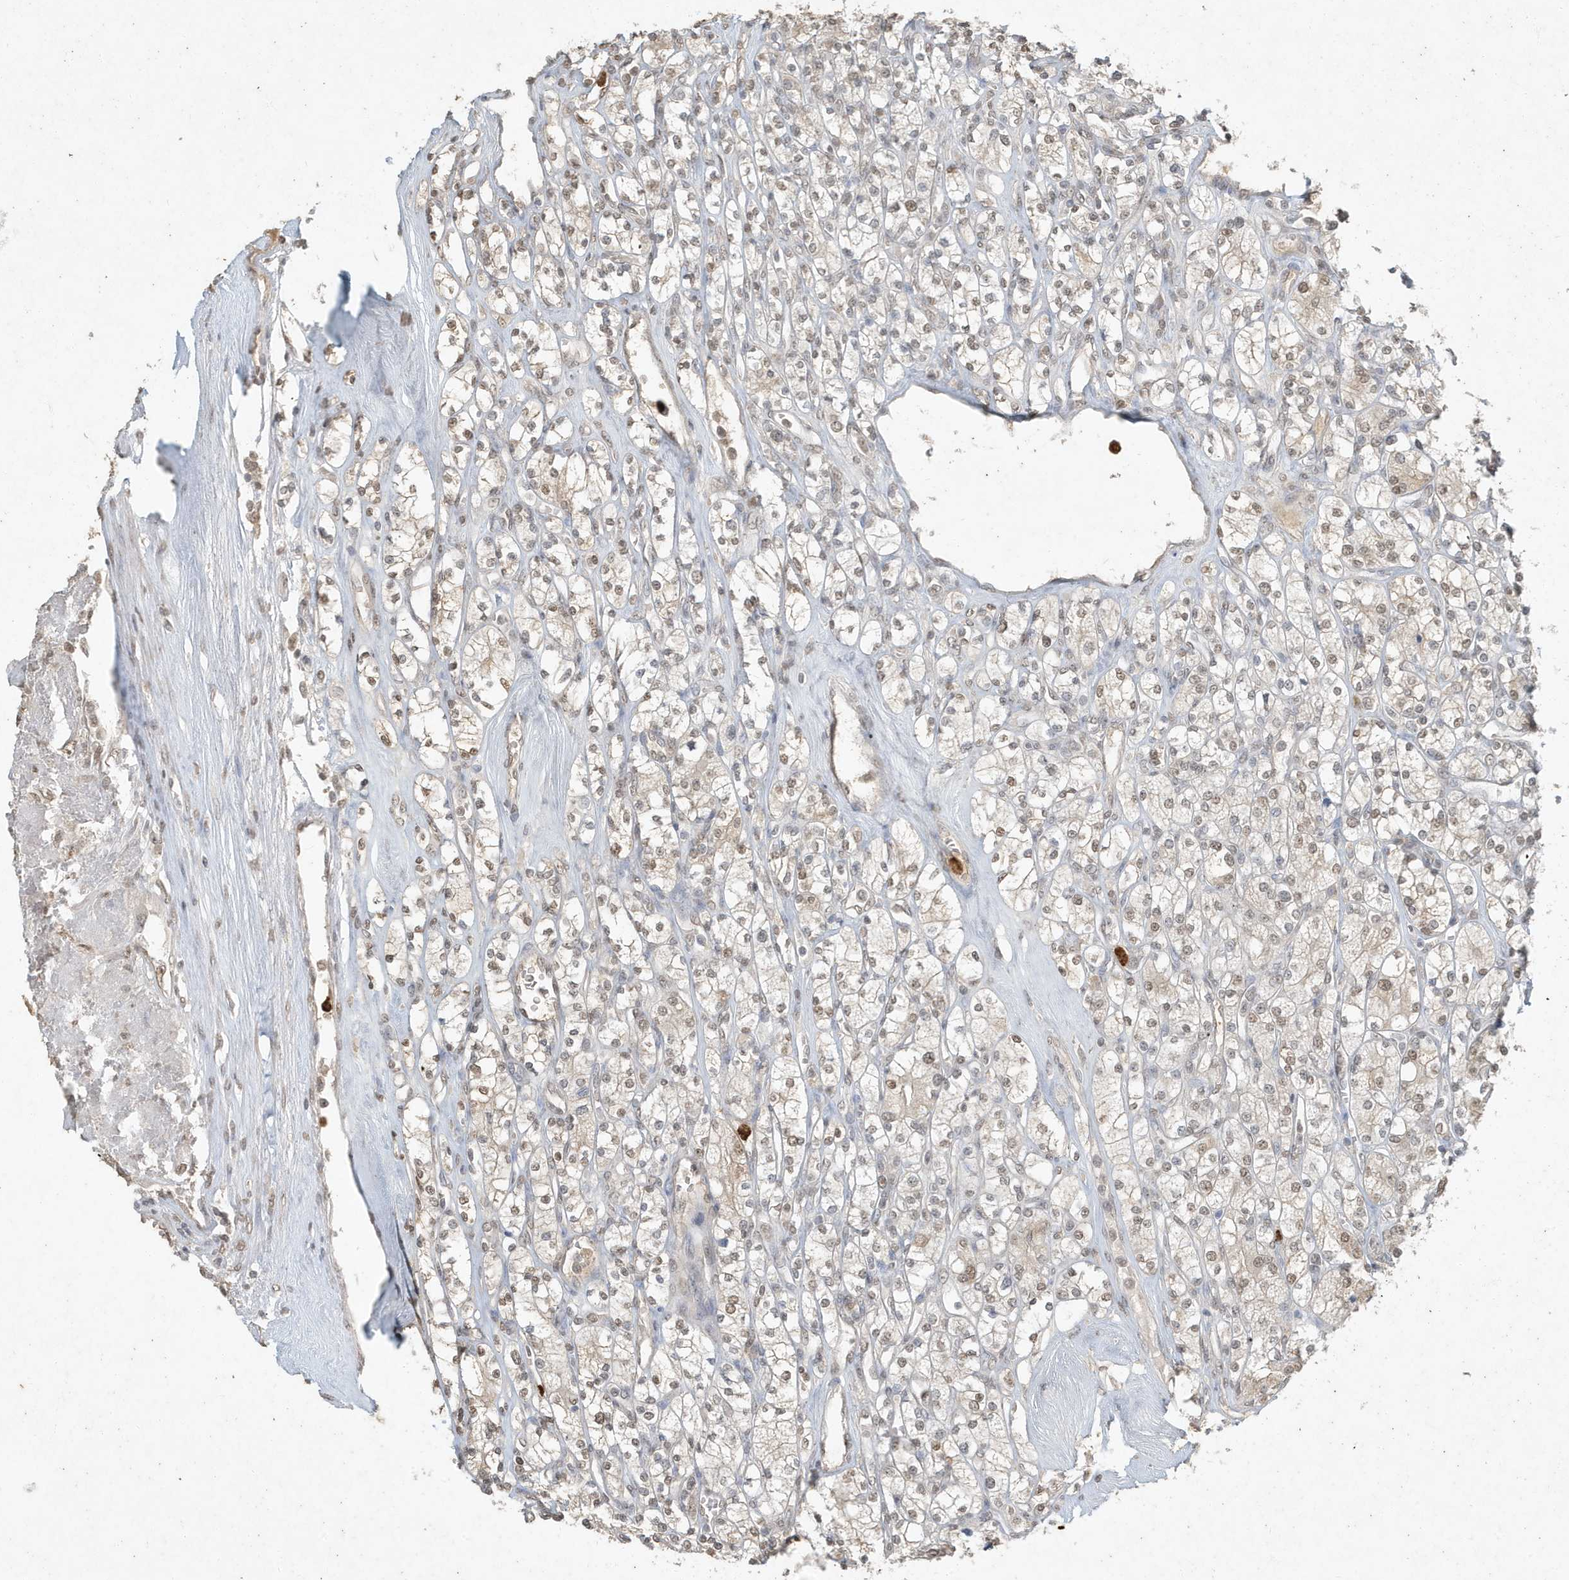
{"staining": {"intensity": "weak", "quantity": "<25%", "location": "nuclear"}, "tissue": "renal cancer", "cell_type": "Tumor cells", "image_type": "cancer", "snomed": [{"axis": "morphology", "description": "Adenocarcinoma, NOS"}, {"axis": "topography", "description": "Kidney"}], "caption": "Renal cancer stained for a protein using immunohistochemistry exhibits no staining tumor cells.", "gene": "DEFA1", "patient": {"sex": "male", "age": 77}}